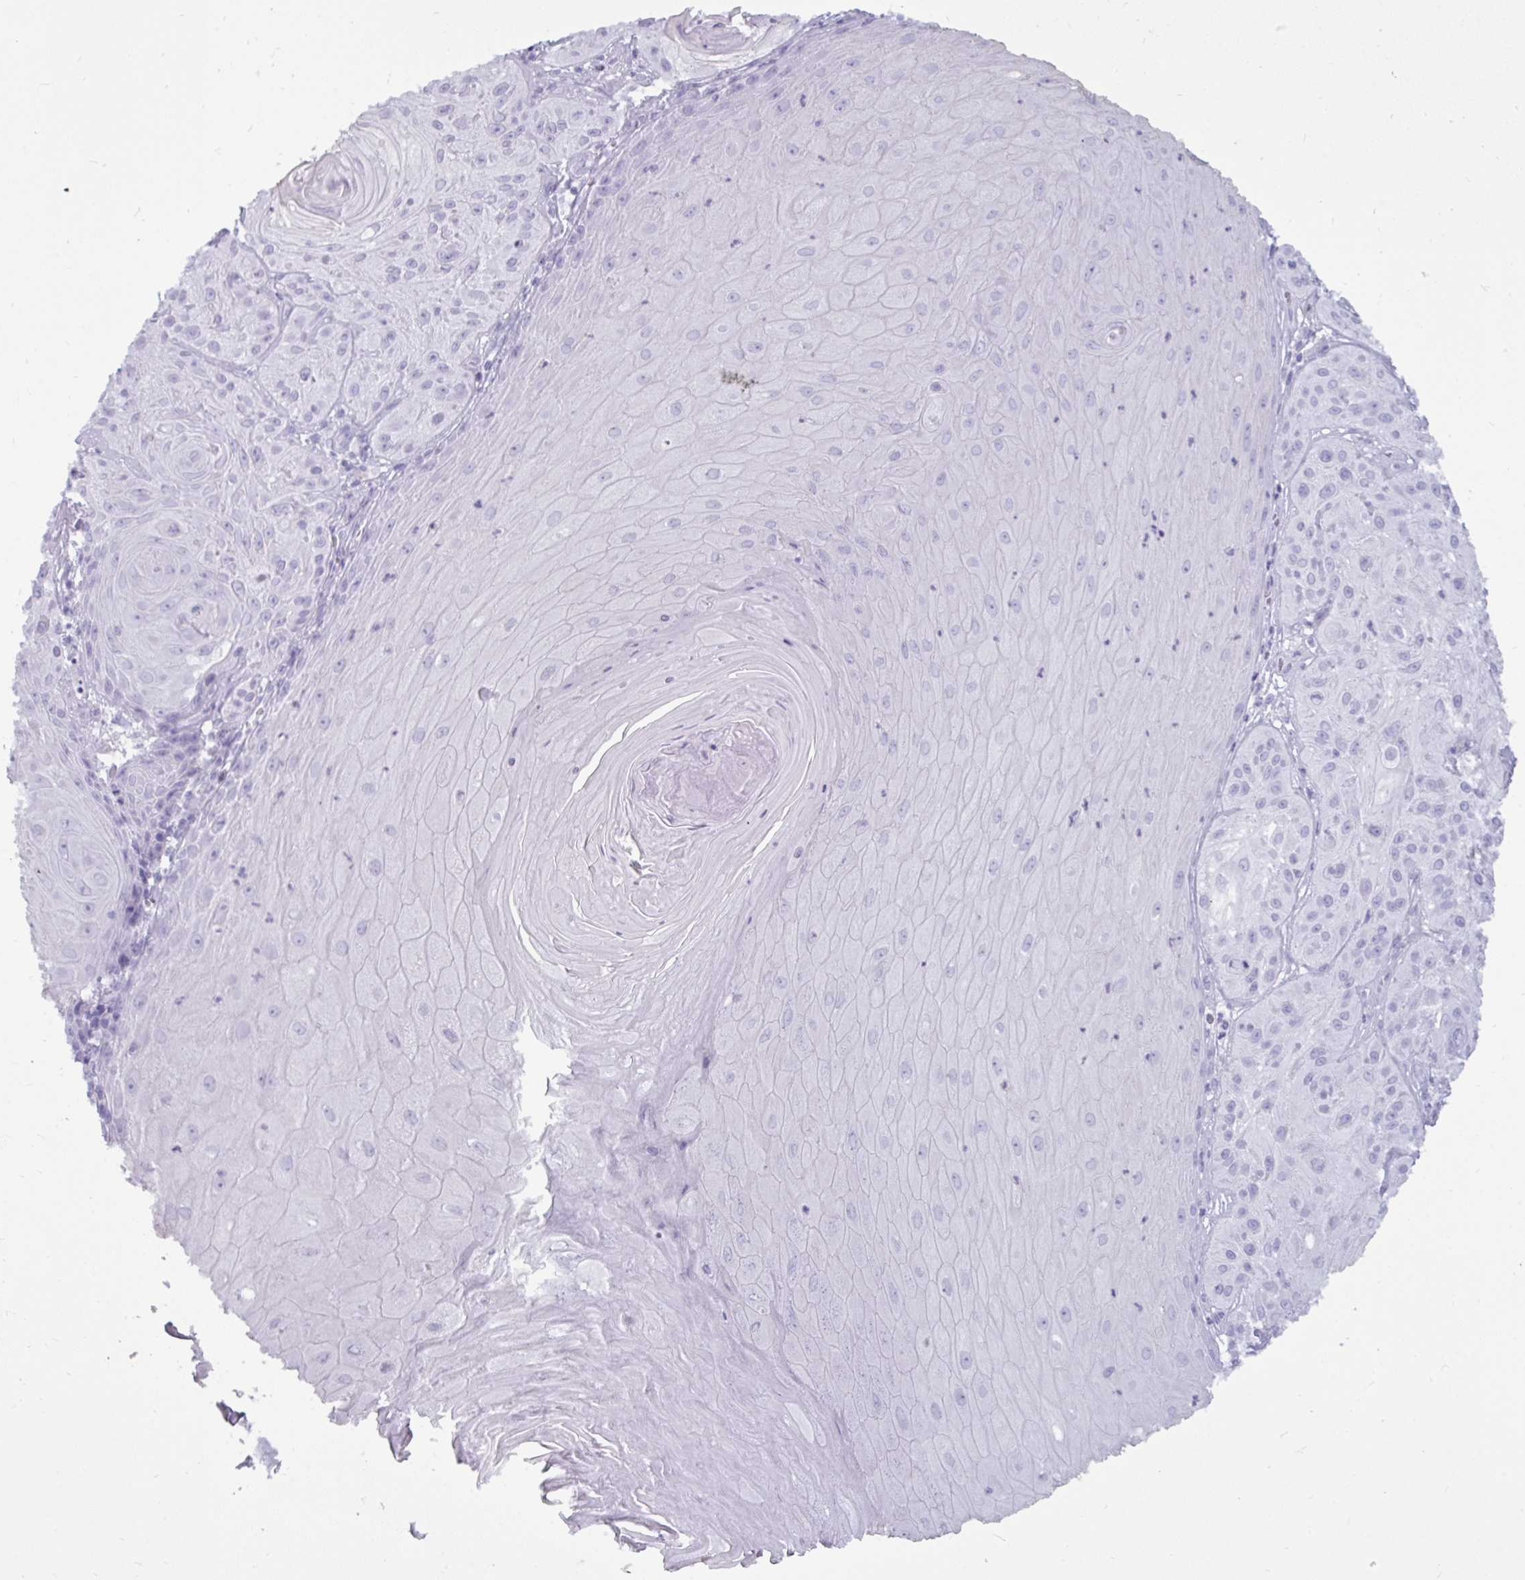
{"staining": {"intensity": "negative", "quantity": "none", "location": "none"}, "tissue": "skin cancer", "cell_type": "Tumor cells", "image_type": "cancer", "snomed": [{"axis": "morphology", "description": "Squamous cell carcinoma, NOS"}, {"axis": "topography", "description": "Skin"}], "caption": "Squamous cell carcinoma (skin) was stained to show a protein in brown. There is no significant staining in tumor cells.", "gene": "ANKRD60", "patient": {"sex": "male", "age": 85}}